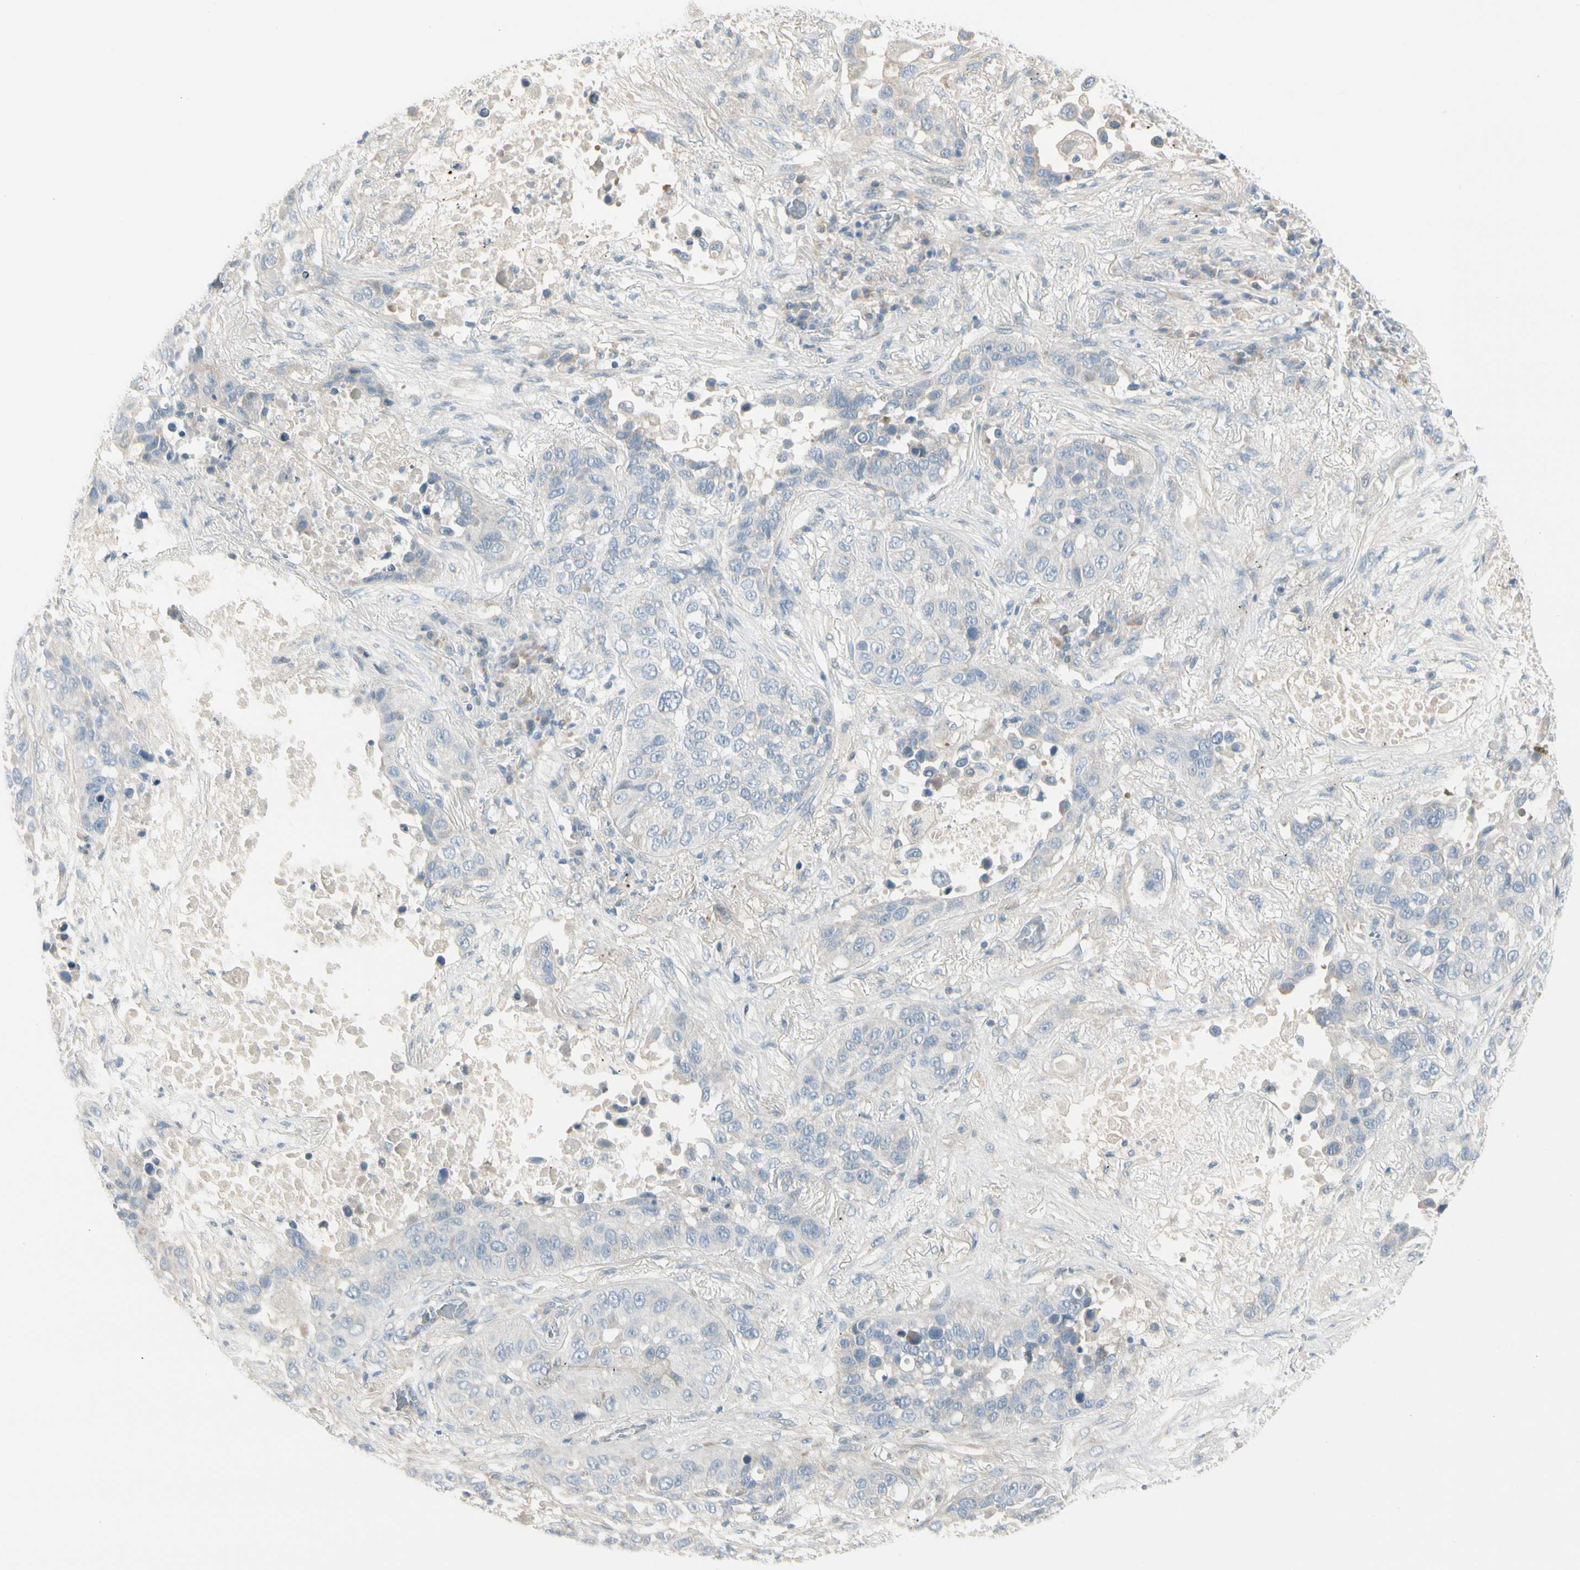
{"staining": {"intensity": "negative", "quantity": "none", "location": "none"}, "tissue": "lung cancer", "cell_type": "Tumor cells", "image_type": "cancer", "snomed": [{"axis": "morphology", "description": "Squamous cell carcinoma, NOS"}, {"axis": "topography", "description": "Lung"}], "caption": "This is an IHC image of human lung cancer. There is no staining in tumor cells.", "gene": "CYP2E1", "patient": {"sex": "male", "age": 57}}